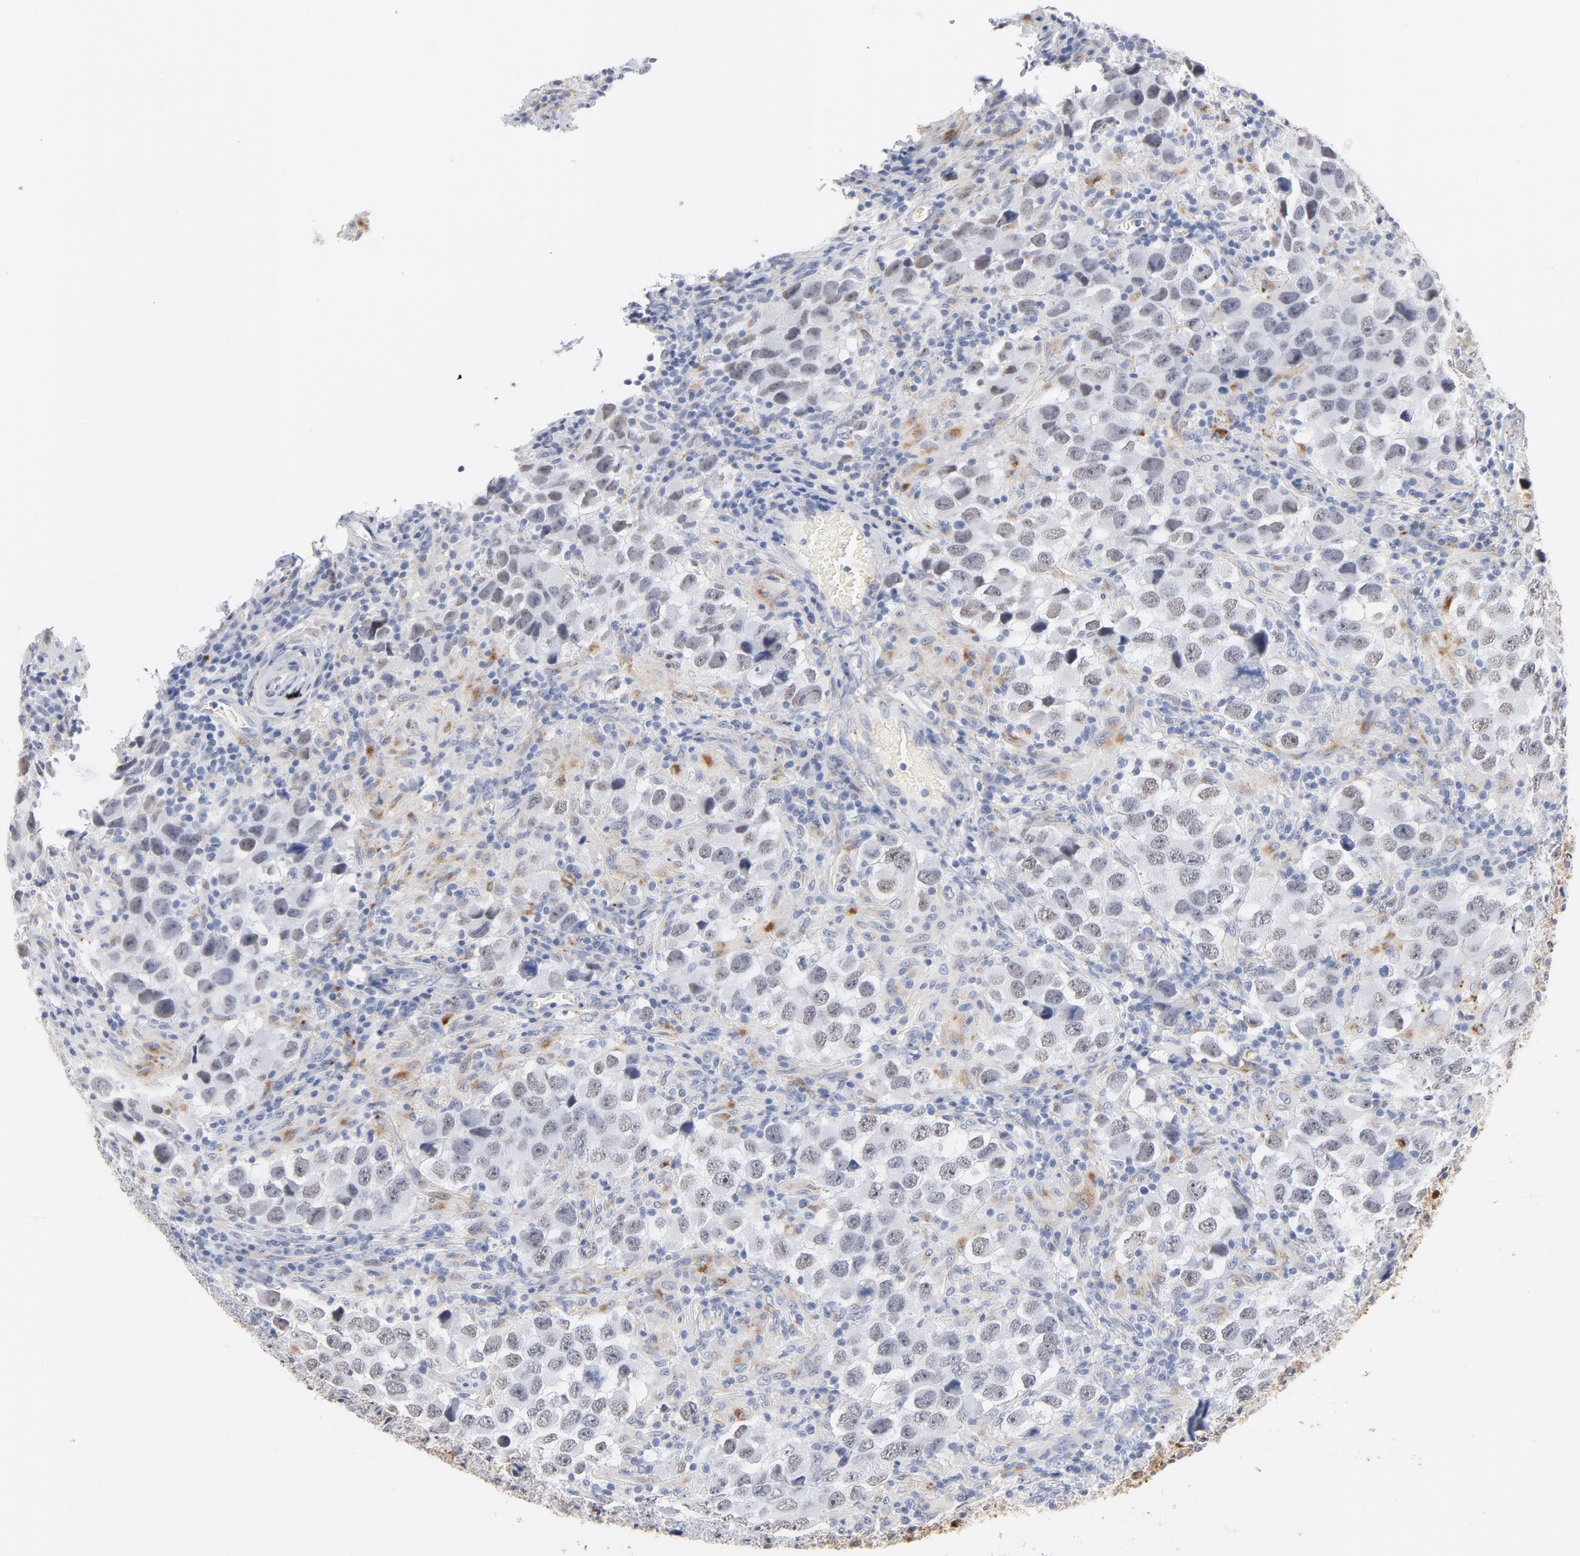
{"staining": {"intensity": "moderate", "quantity": "25%-75%", "location": "cytoplasmic/membranous"}, "tissue": "testis cancer", "cell_type": "Tumor cells", "image_type": "cancer", "snomed": [{"axis": "morphology", "description": "Carcinoma, Embryonal, NOS"}, {"axis": "topography", "description": "Testis"}], "caption": "This is an image of immunohistochemistry (IHC) staining of embryonal carcinoma (testis), which shows moderate expression in the cytoplasmic/membranous of tumor cells.", "gene": "LTBP2", "patient": {"sex": "male", "age": 21}}